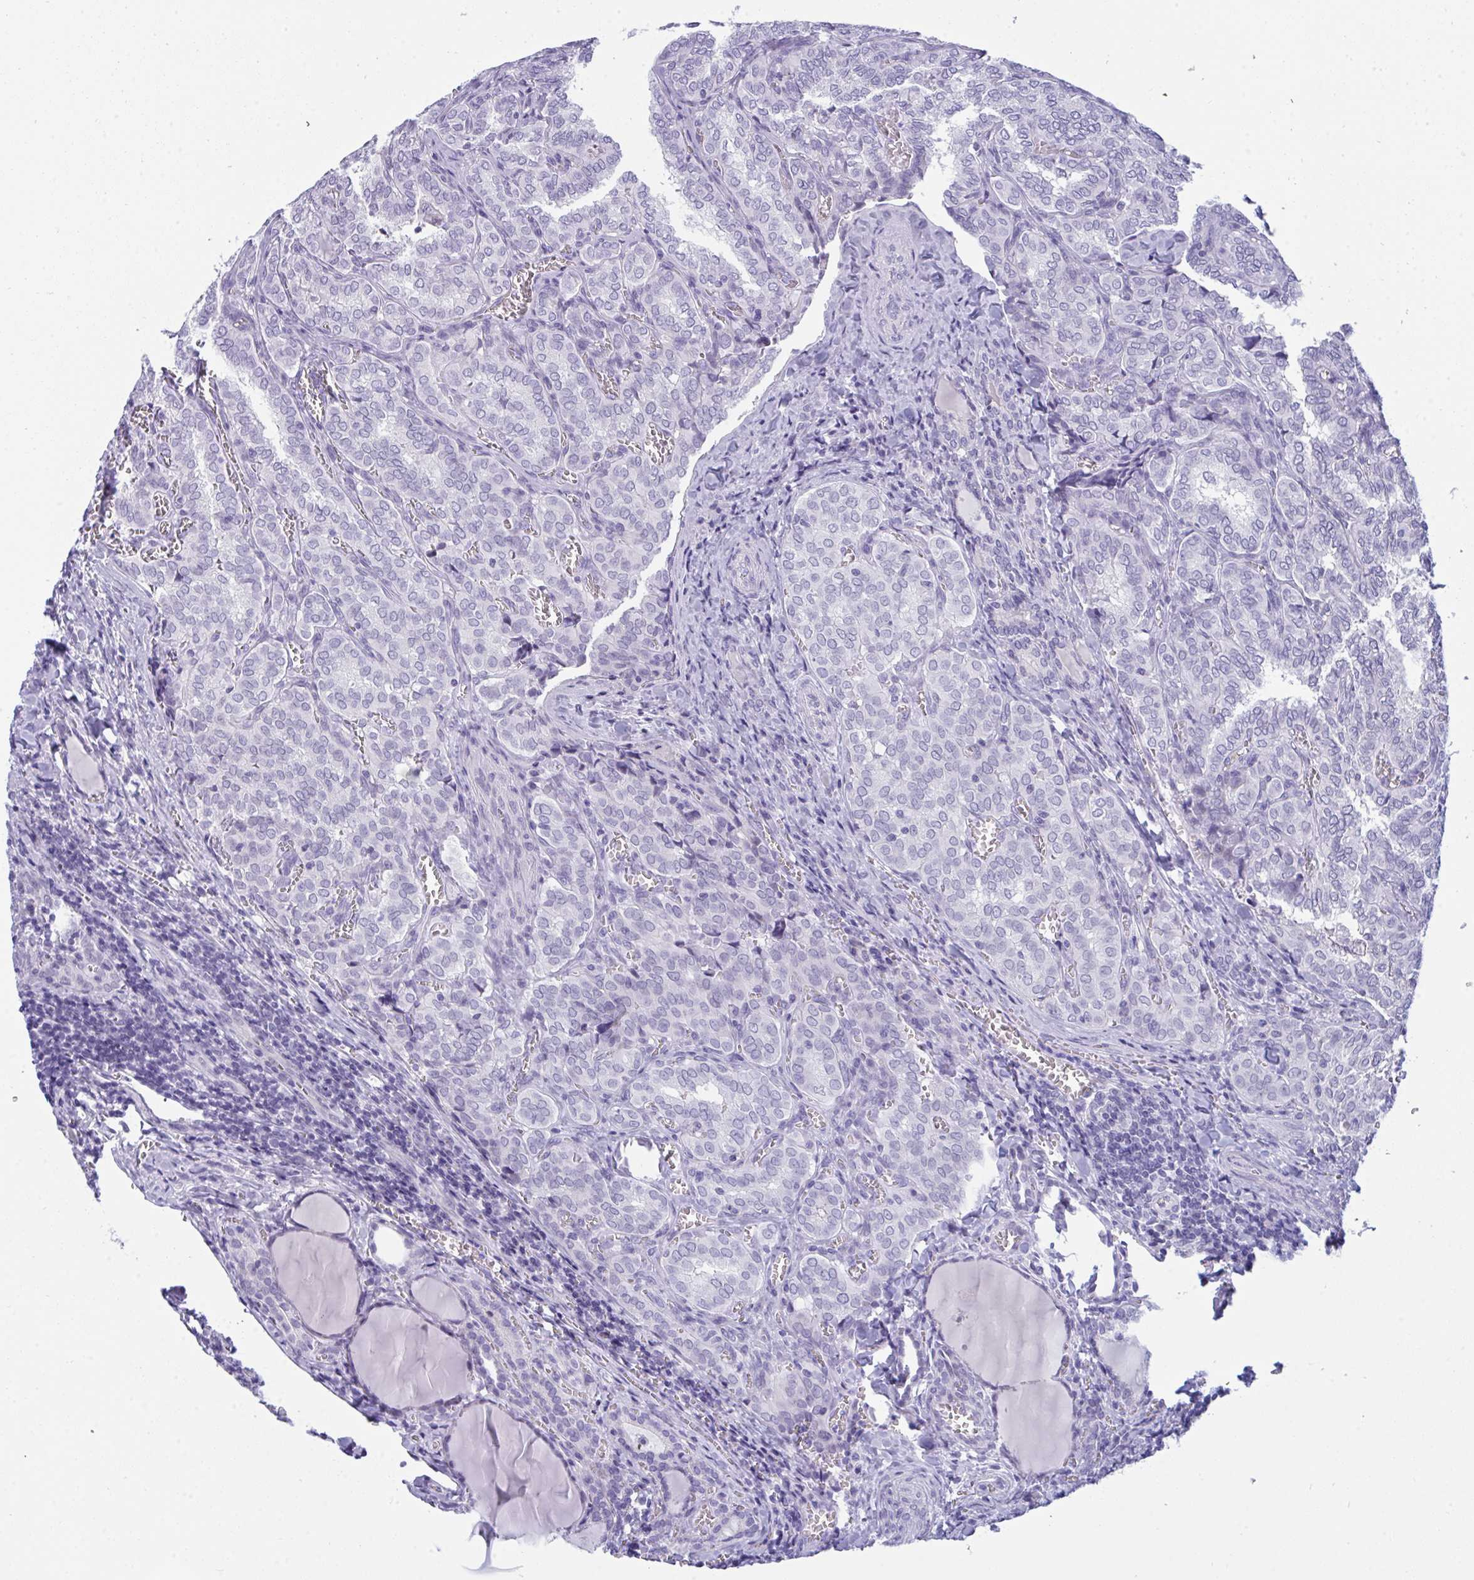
{"staining": {"intensity": "negative", "quantity": "none", "location": "none"}, "tissue": "thyroid cancer", "cell_type": "Tumor cells", "image_type": "cancer", "snomed": [{"axis": "morphology", "description": "Papillary adenocarcinoma, NOS"}, {"axis": "topography", "description": "Thyroid gland"}], "caption": "Thyroid cancer (papillary adenocarcinoma) was stained to show a protein in brown. There is no significant staining in tumor cells.", "gene": "PRDM9", "patient": {"sex": "female", "age": 30}}